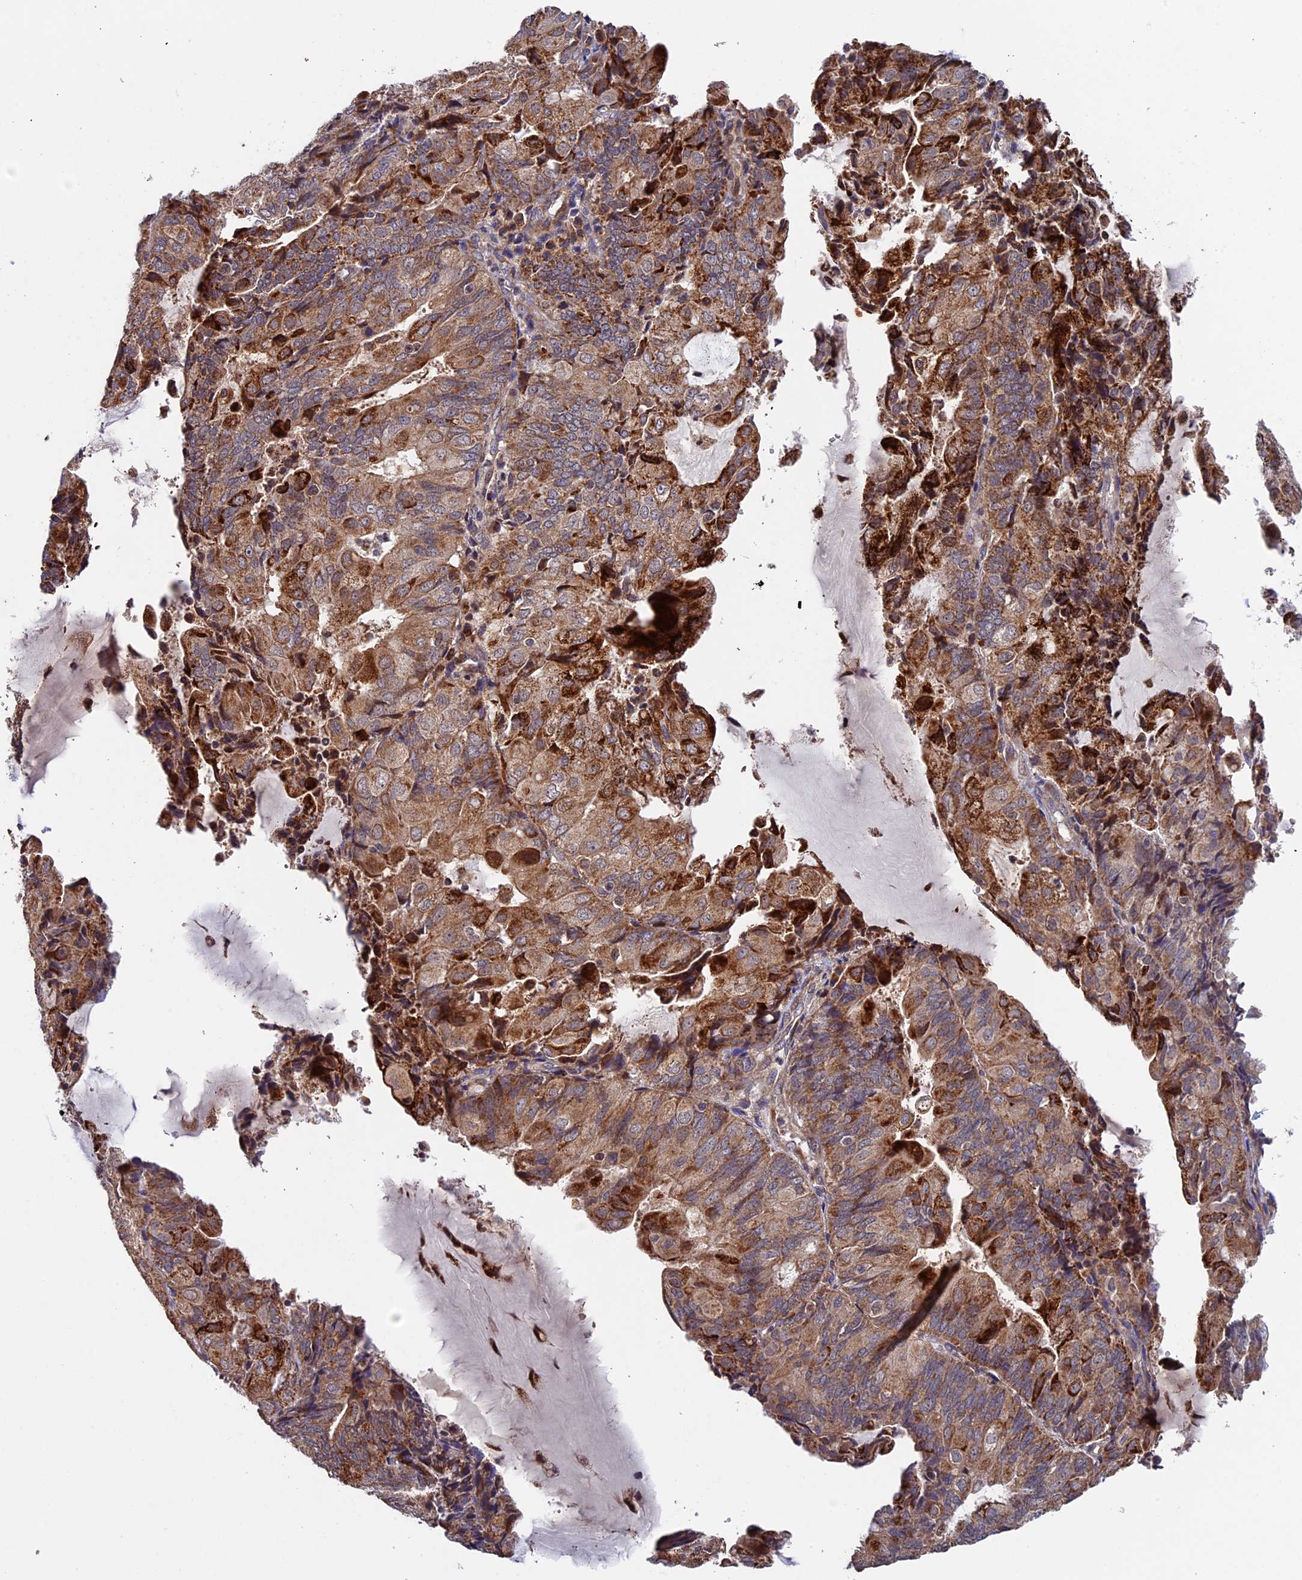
{"staining": {"intensity": "moderate", "quantity": ">75%", "location": "cytoplasmic/membranous"}, "tissue": "endometrial cancer", "cell_type": "Tumor cells", "image_type": "cancer", "snomed": [{"axis": "morphology", "description": "Adenocarcinoma, NOS"}, {"axis": "topography", "description": "Endometrium"}], "caption": "A medium amount of moderate cytoplasmic/membranous staining is present in approximately >75% of tumor cells in endometrial cancer (adenocarcinoma) tissue. Immunohistochemistry stains the protein in brown and the nuclei are stained blue.", "gene": "RNF17", "patient": {"sex": "female", "age": 81}}